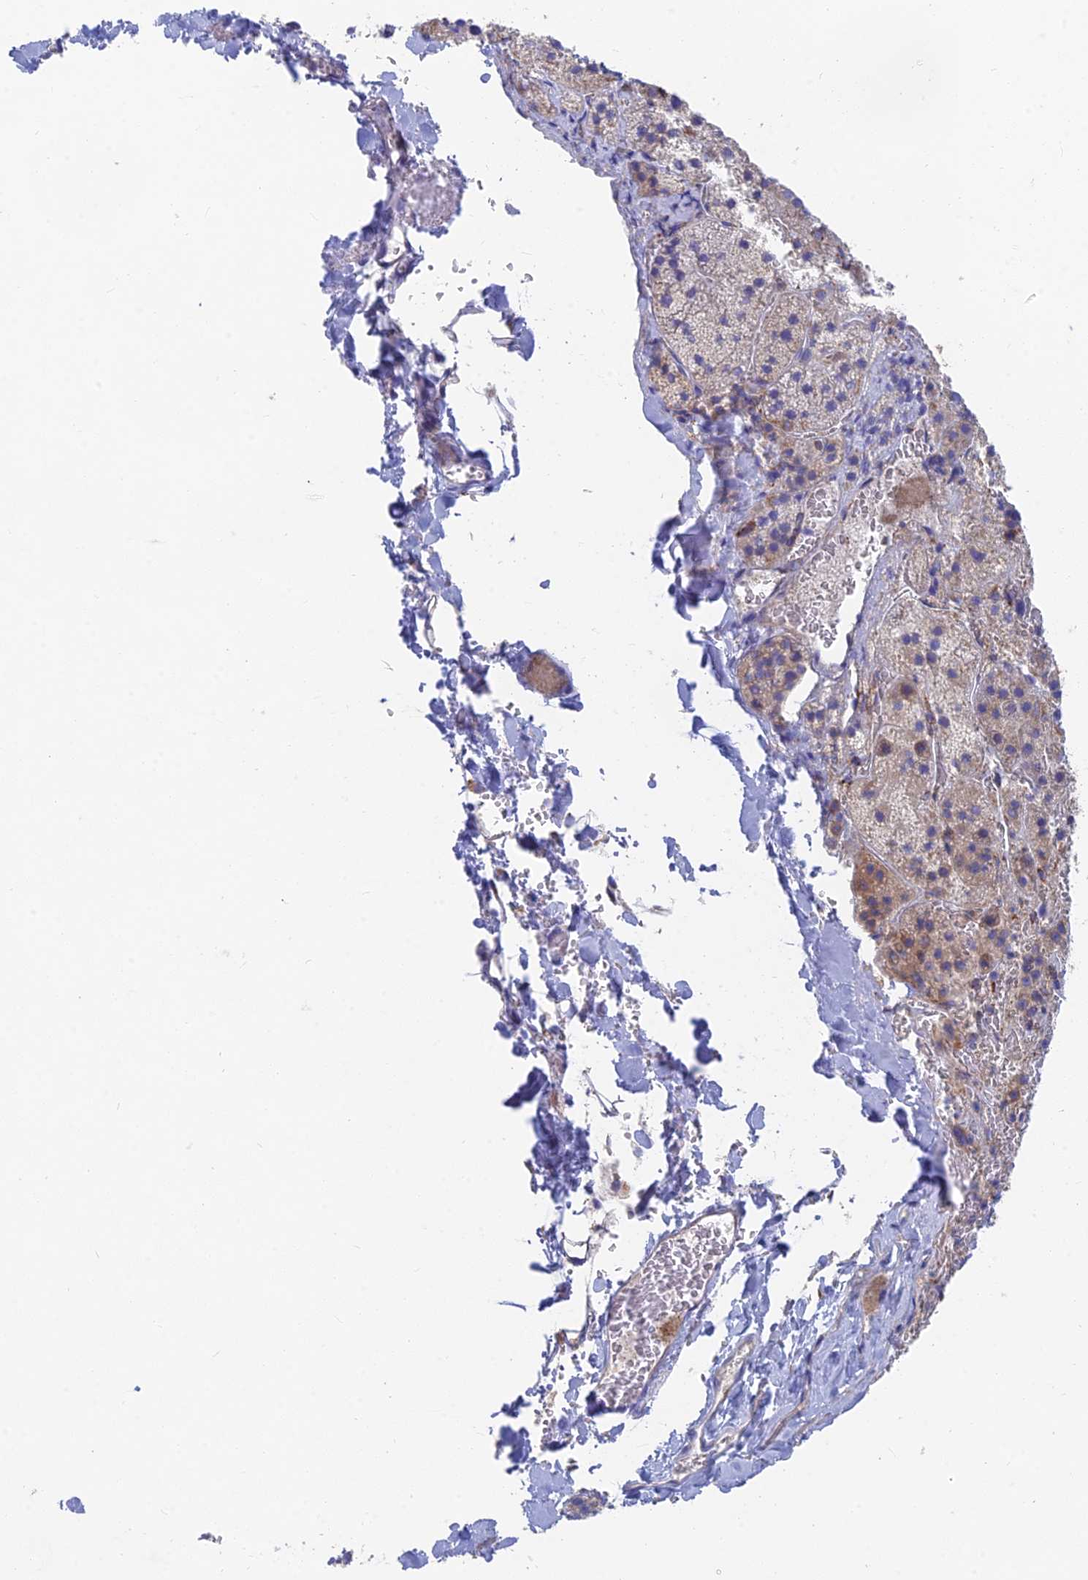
{"staining": {"intensity": "weak", "quantity": "<25%", "location": "cytoplasmic/membranous"}, "tissue": "adrenal gland", "cell_type": "Glandular cells", "image_type": "normal", "snomed": [{"axis": "morphology", "description": "Normal tissue, NOS"}, {"axis": "topography", "description": "Adrenal gland"}], "caption": "A high-resolution histopathology image shows immunohistochemistry staining of normal adrenal gland, which shows no significant staining in glandular cells. (DAB (3,3'-diaminobenzidine) immunohistochemistry with hematoxylin counter stain).", "gene": "WDR35", "patient": {"sex": "female", "age": 44}}